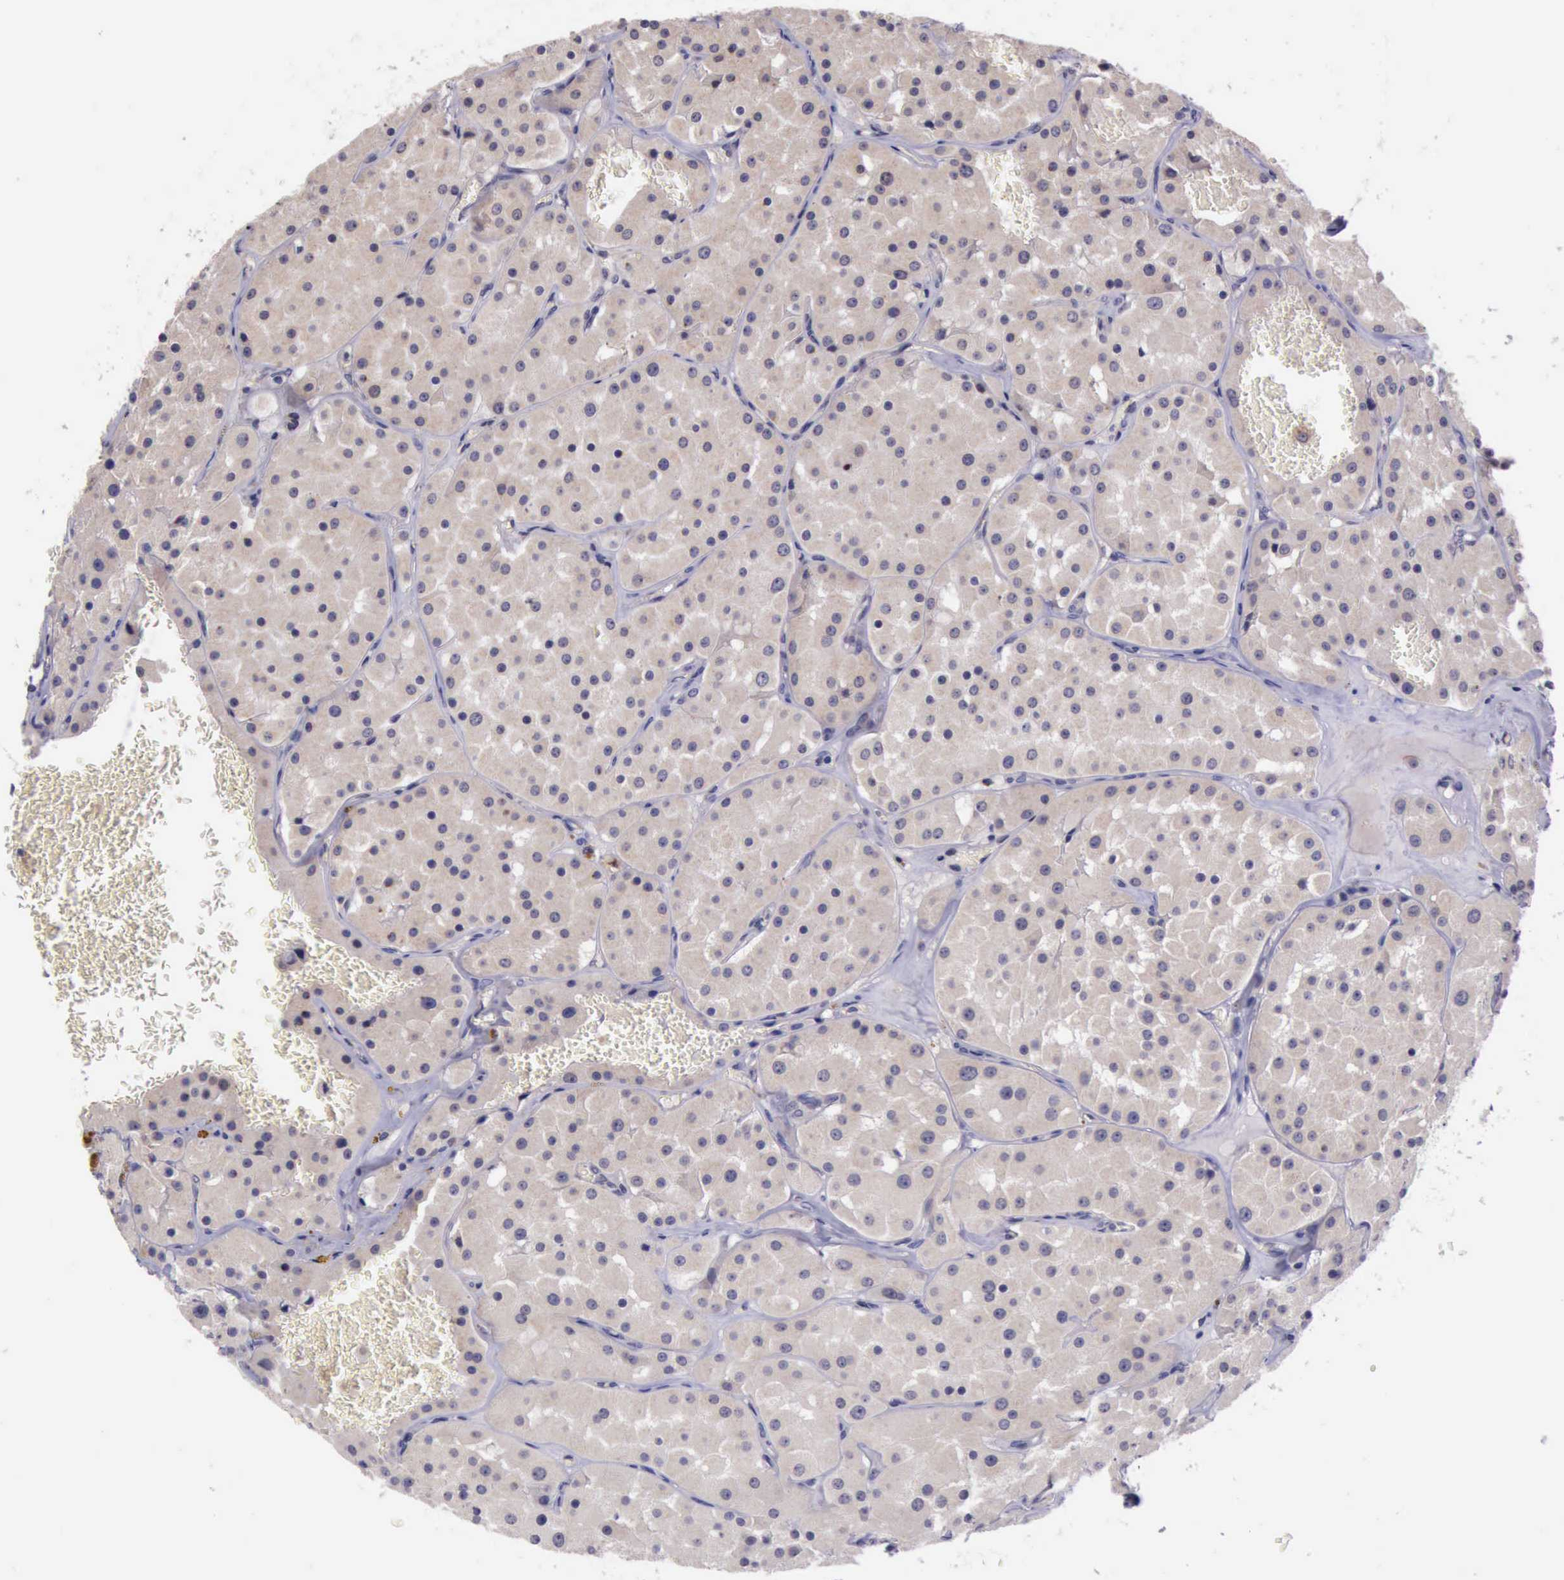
{"staining": {"intensity": "weak", "quantity": ">75%", "location": "cytoplasmic/membranous"}, "tissue": "renal cancer", "cell_type": "Tumor cells", "image_type": "cancer", "snomed": [{"axis": "morphology", "description": "Adenocarcinoma, uncertain malignant potential"}, {"axis": "topography", "description": "Kidney"}], "caption": "Renal cancer (adenocarcinoma,  uncertain malignant potential) stained for a protein demonstrates weak cytoplasmic/membranous positivity in tumor cells. The protein is shown in brown color, while the nuclei are stained blue.", "gene": "PLEK2", "patient": {"sex": "male", "age": 63}}